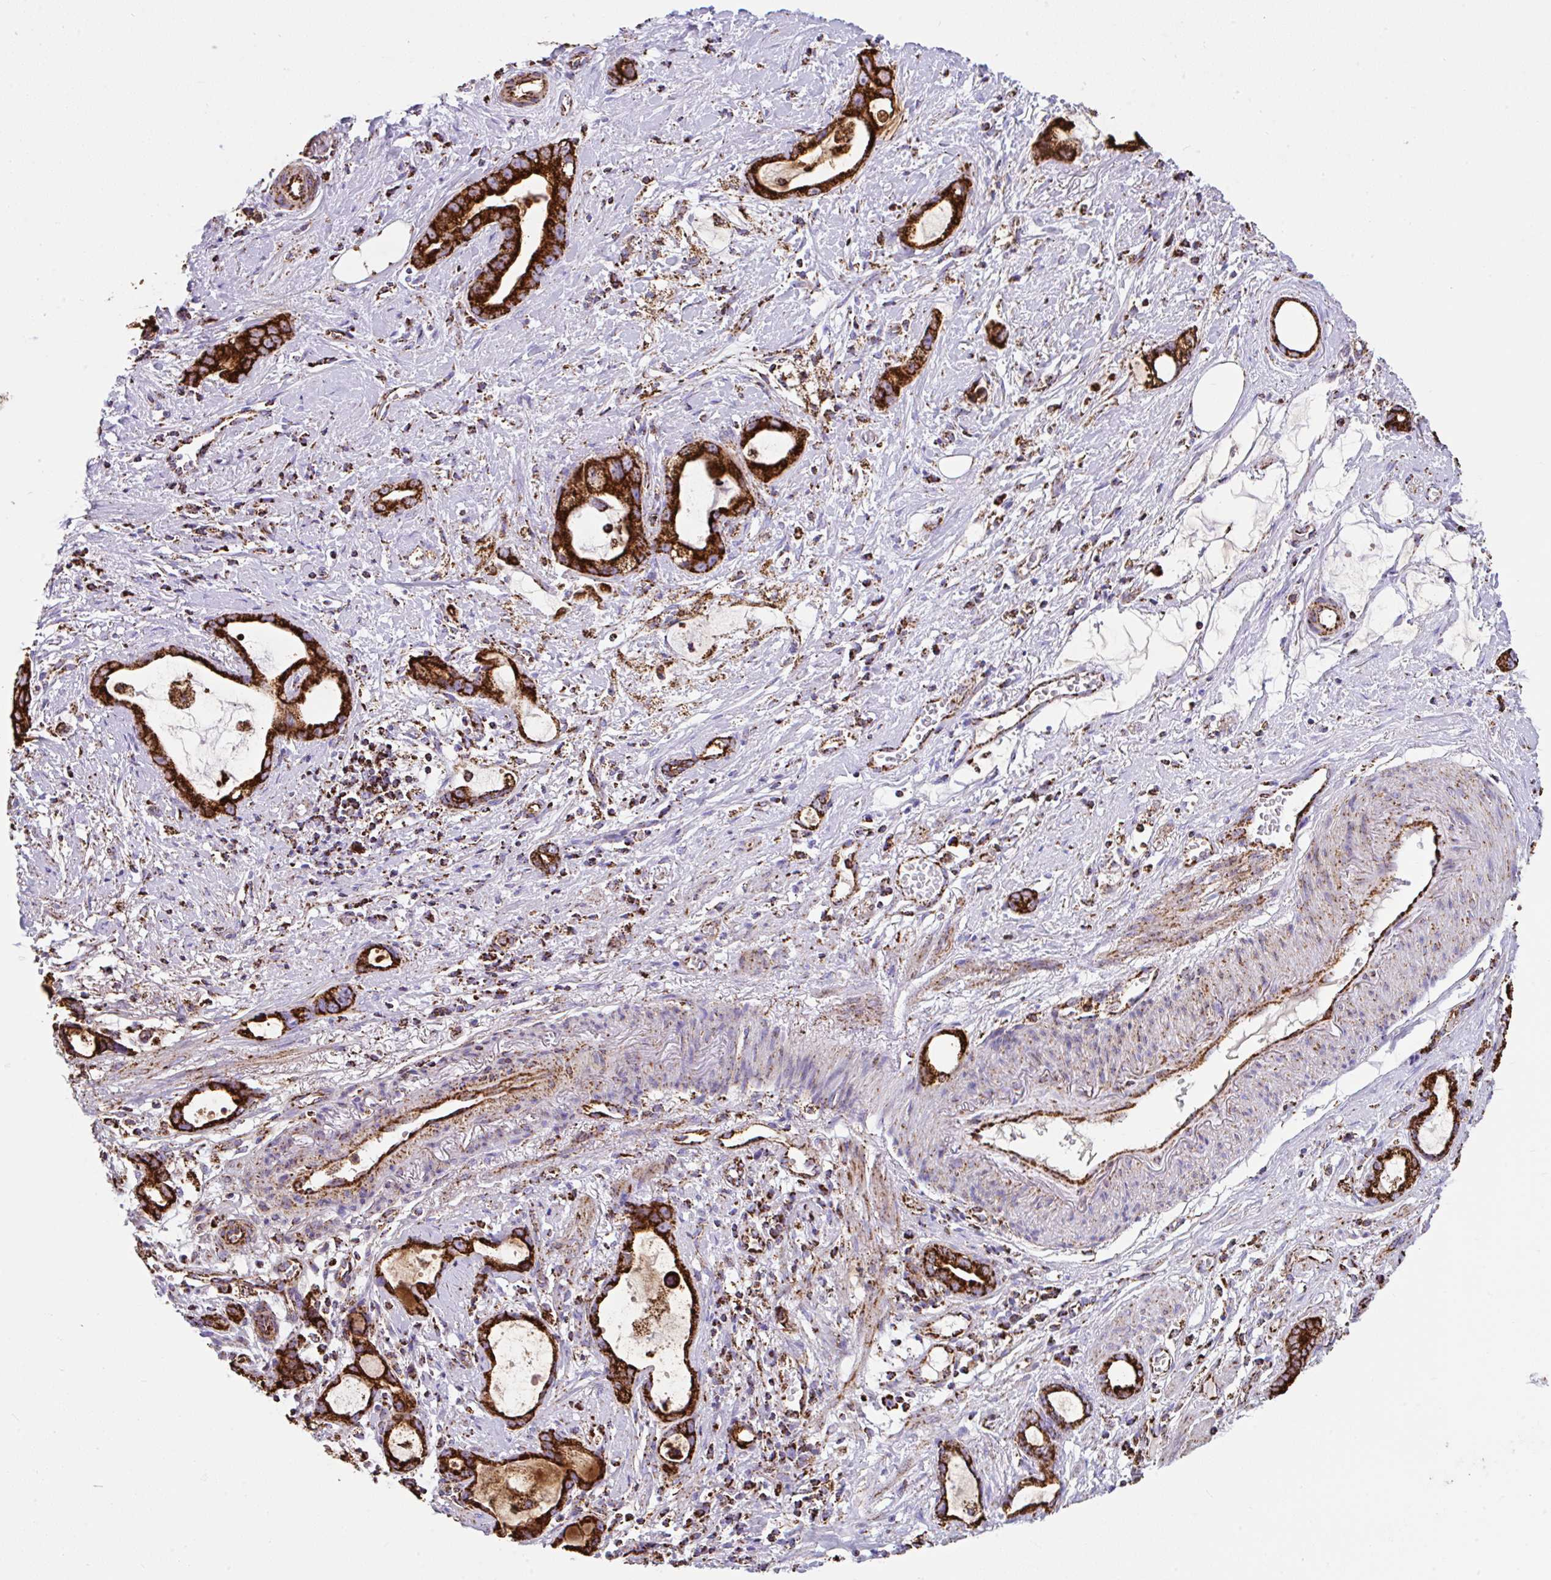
{"staining": {"intensity": "strong", "quantity": ">75%", "location": "cytoplasmic/membranous"}, "tissue": "stomach cancer", "cell_type": "Tumor cells", "image_type": "cancer", "snomed": [{"axis": "morphology", "description": "Adenocarcinoma, NOS"}, {"axis": "topography", "description": "Stomach"}], "caption": "A brown stain labels strong cytoplasmic/membranous staining of a protein in adenocarcinoma (stomach) tumor cells. (DAB (3,3'-diaminobenzidine) IHC, brown staining for protein, blue staining for nuclei).", "gene": "ANKRD33B", "patient": {"sex": "male", "age": 55}}